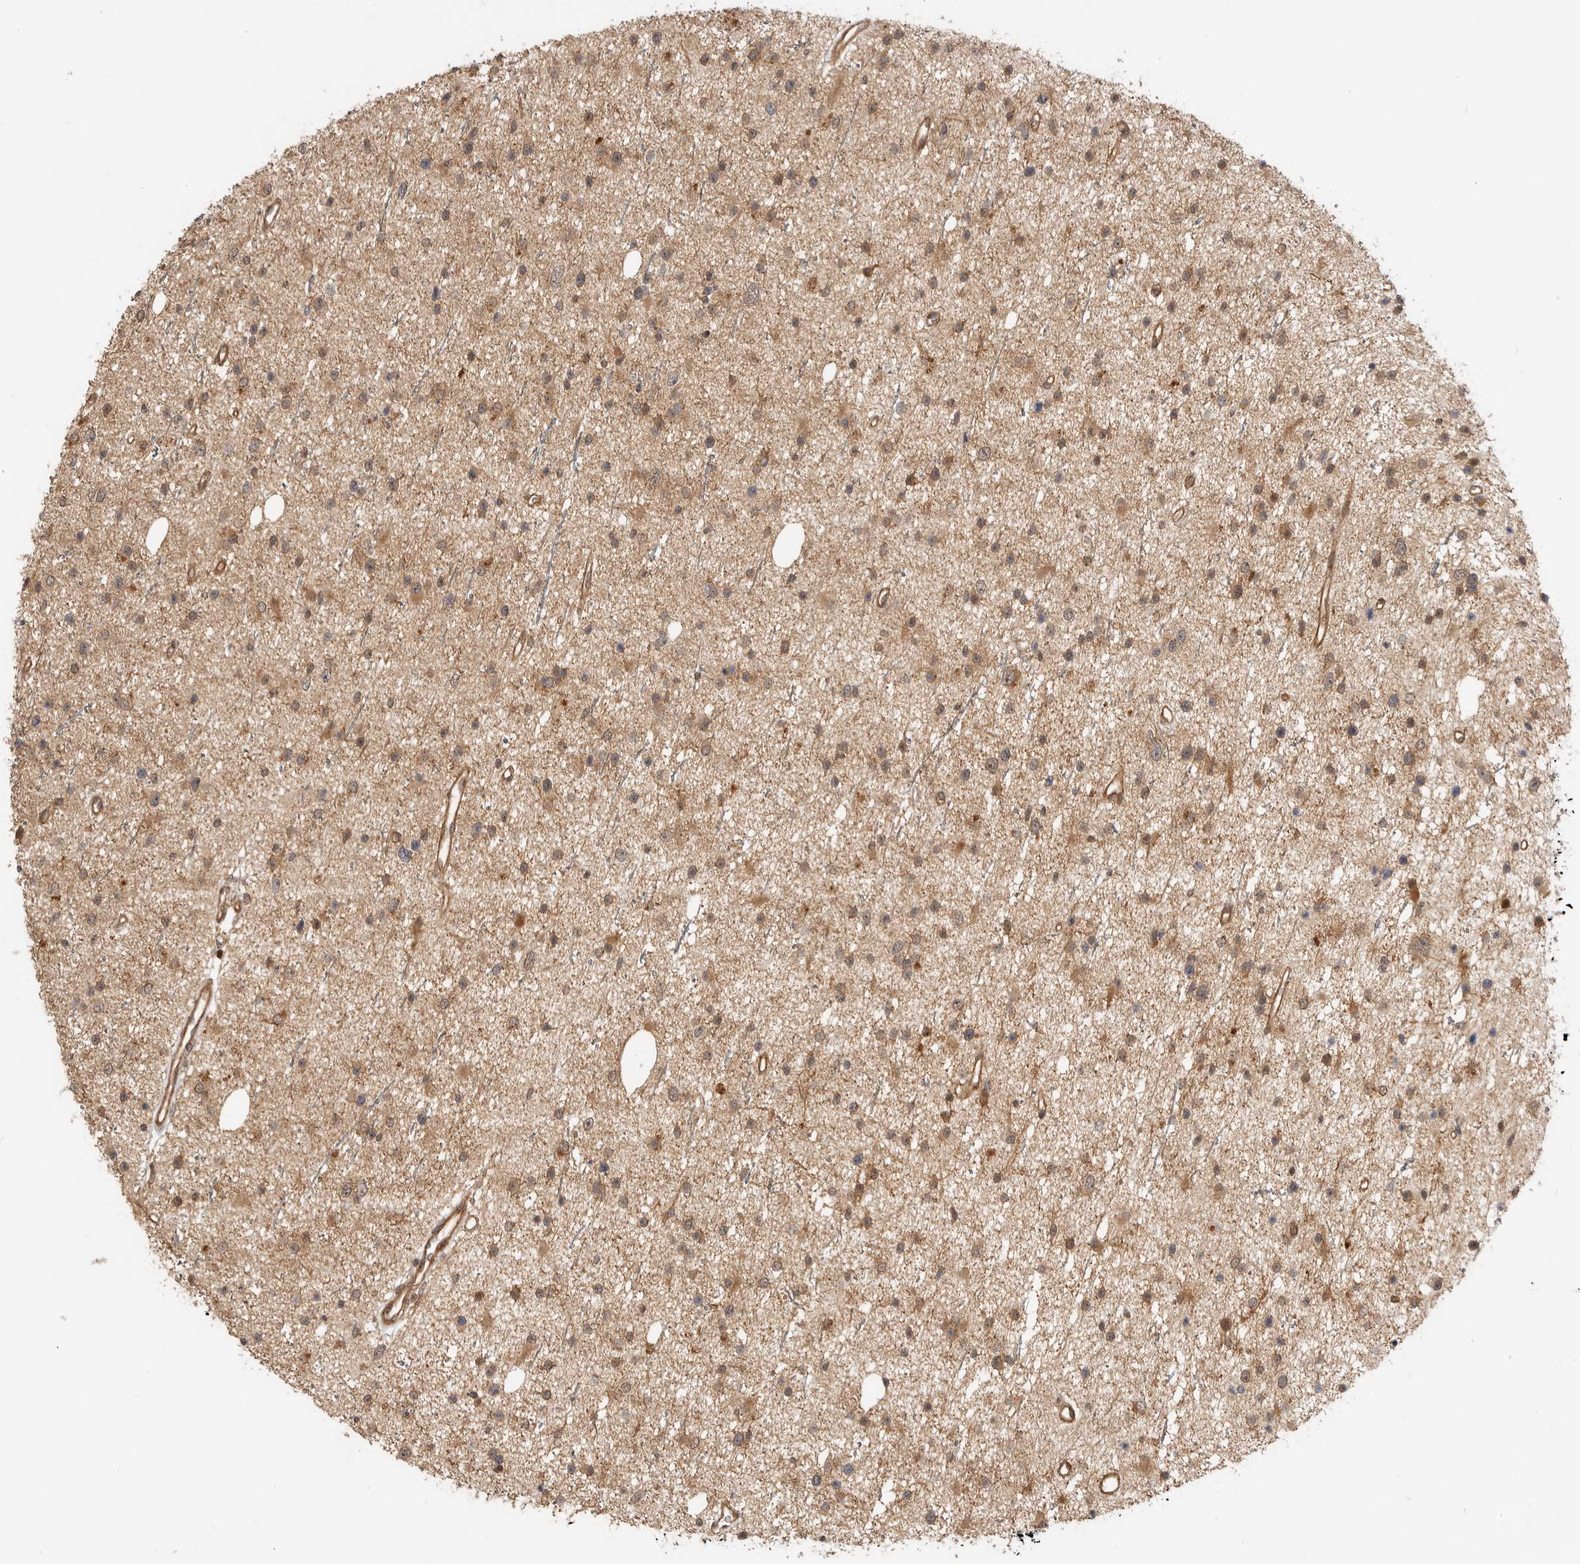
{"staining": {"intensity": "moderate", "quantity": ">75%", "location": "cytoplasmic/membranous,nuclear"}, "tissue": "glioma", "cell_type": "Tumor cells", "image_type": "cancer", "snomed": [{"axis": "morphology", "description": "Glioma, malignant, Low grade"}, {"axis": "topography", "description": "Cerebral cortex"}], "caption": "There is medium levels of moderate cytoplasmic/membranous and nuclear positivity in tumor cells of glioma, as demonstrated by immunohistochemical staining (brown color).", "gene": "ADPRS", "patient": {"sex": "female", "age": 39}}